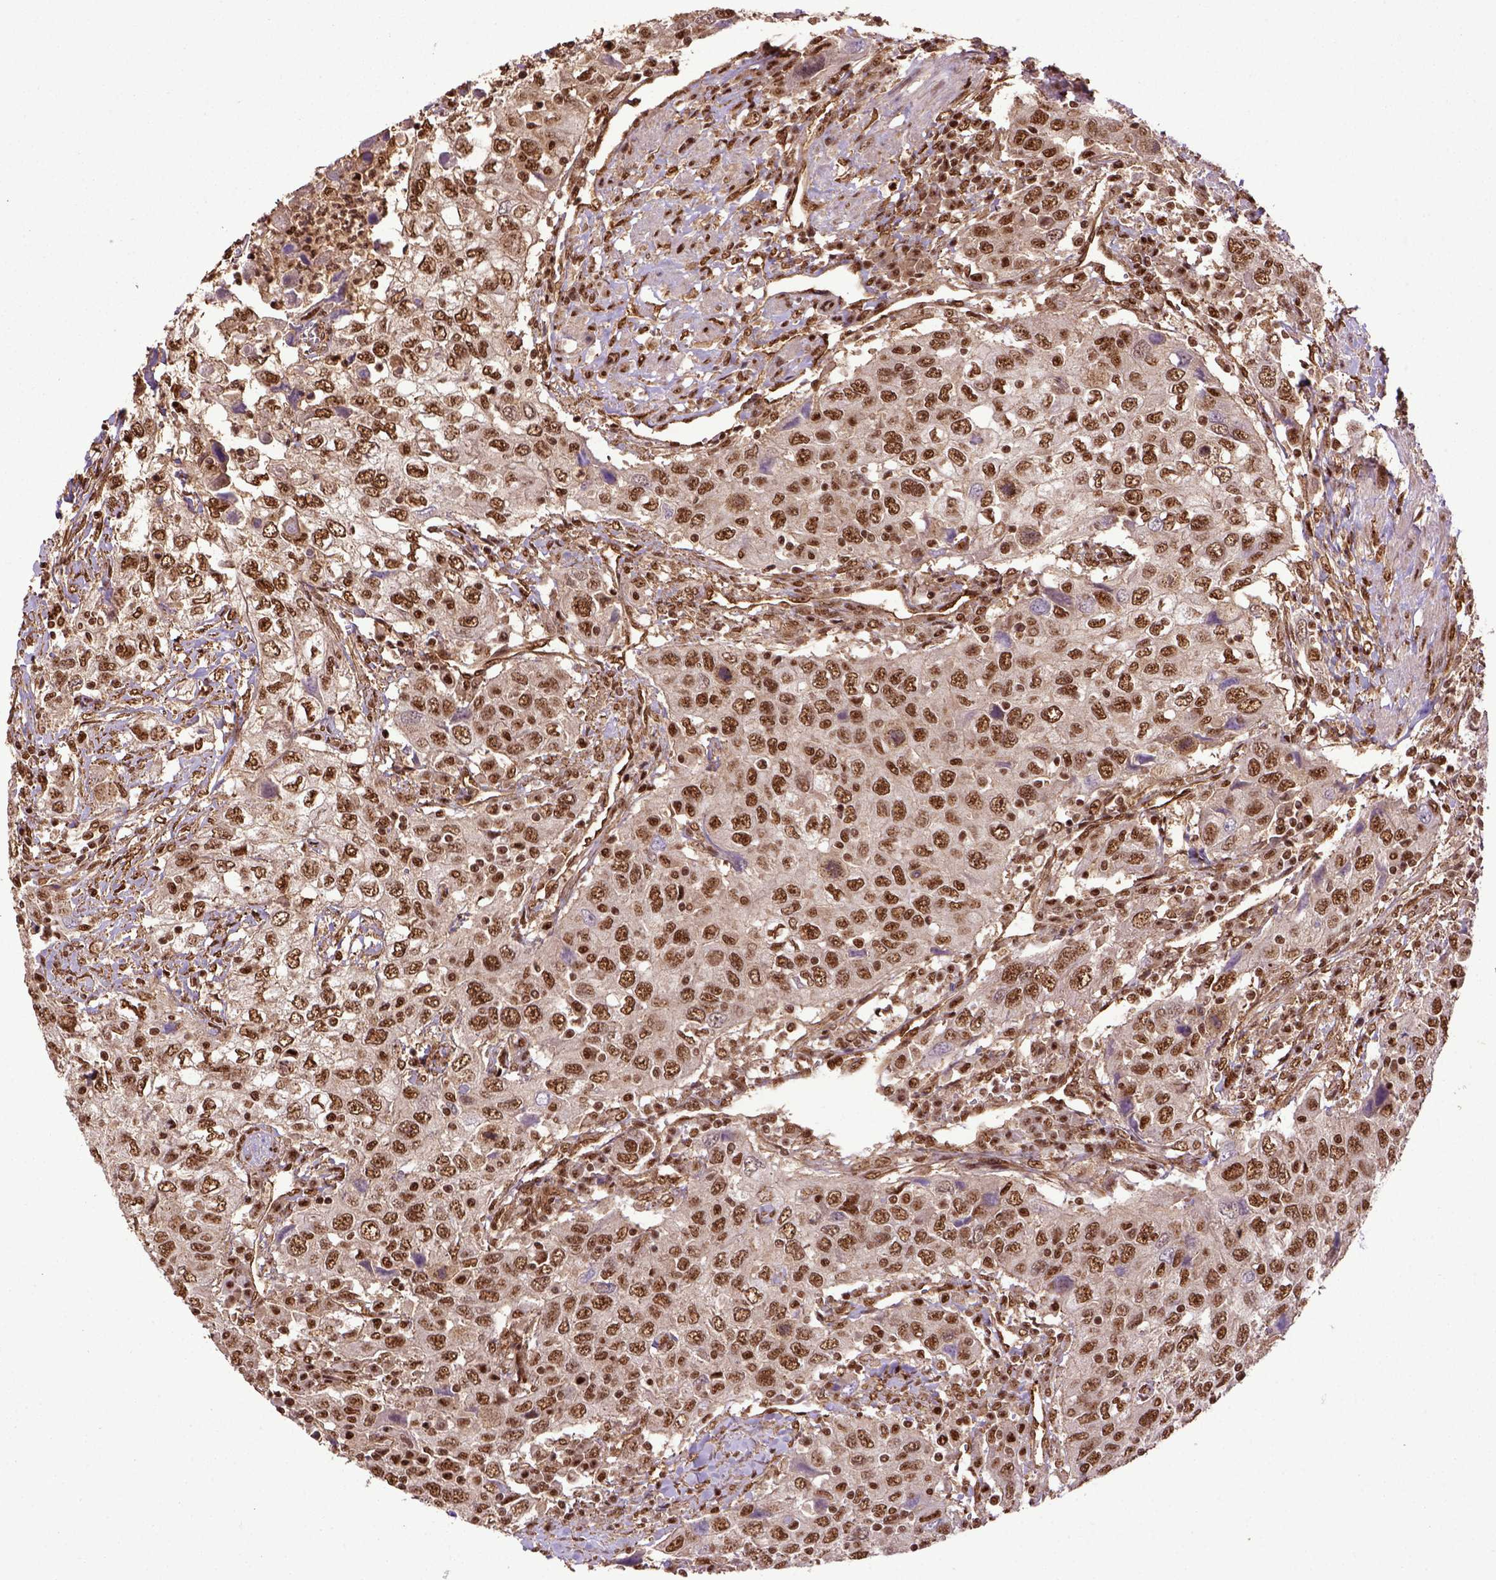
{"staining": {"intensity": "moderate", "quantity": ">75%", "location": "nuclear"}, "tissue": "urothelial cancer", "cell_type": "Tumor cells", "image_type": "cancer", "snomed": [{"axis": "morphology", "description": "Urothelial carcinoma, High grade"}, {"axis": "topography", "description": "Urinary bladder"}], "caption": "DAB (3,3'-diaminobenzidine) immunohistochemical staining of human urothelial carcinoma (high-grade) demonstrates moderate nuclear protein expression in about >75% of tumor cells.", "gene": "PPIG", "patient": {"sex": "male", "age": 76}}